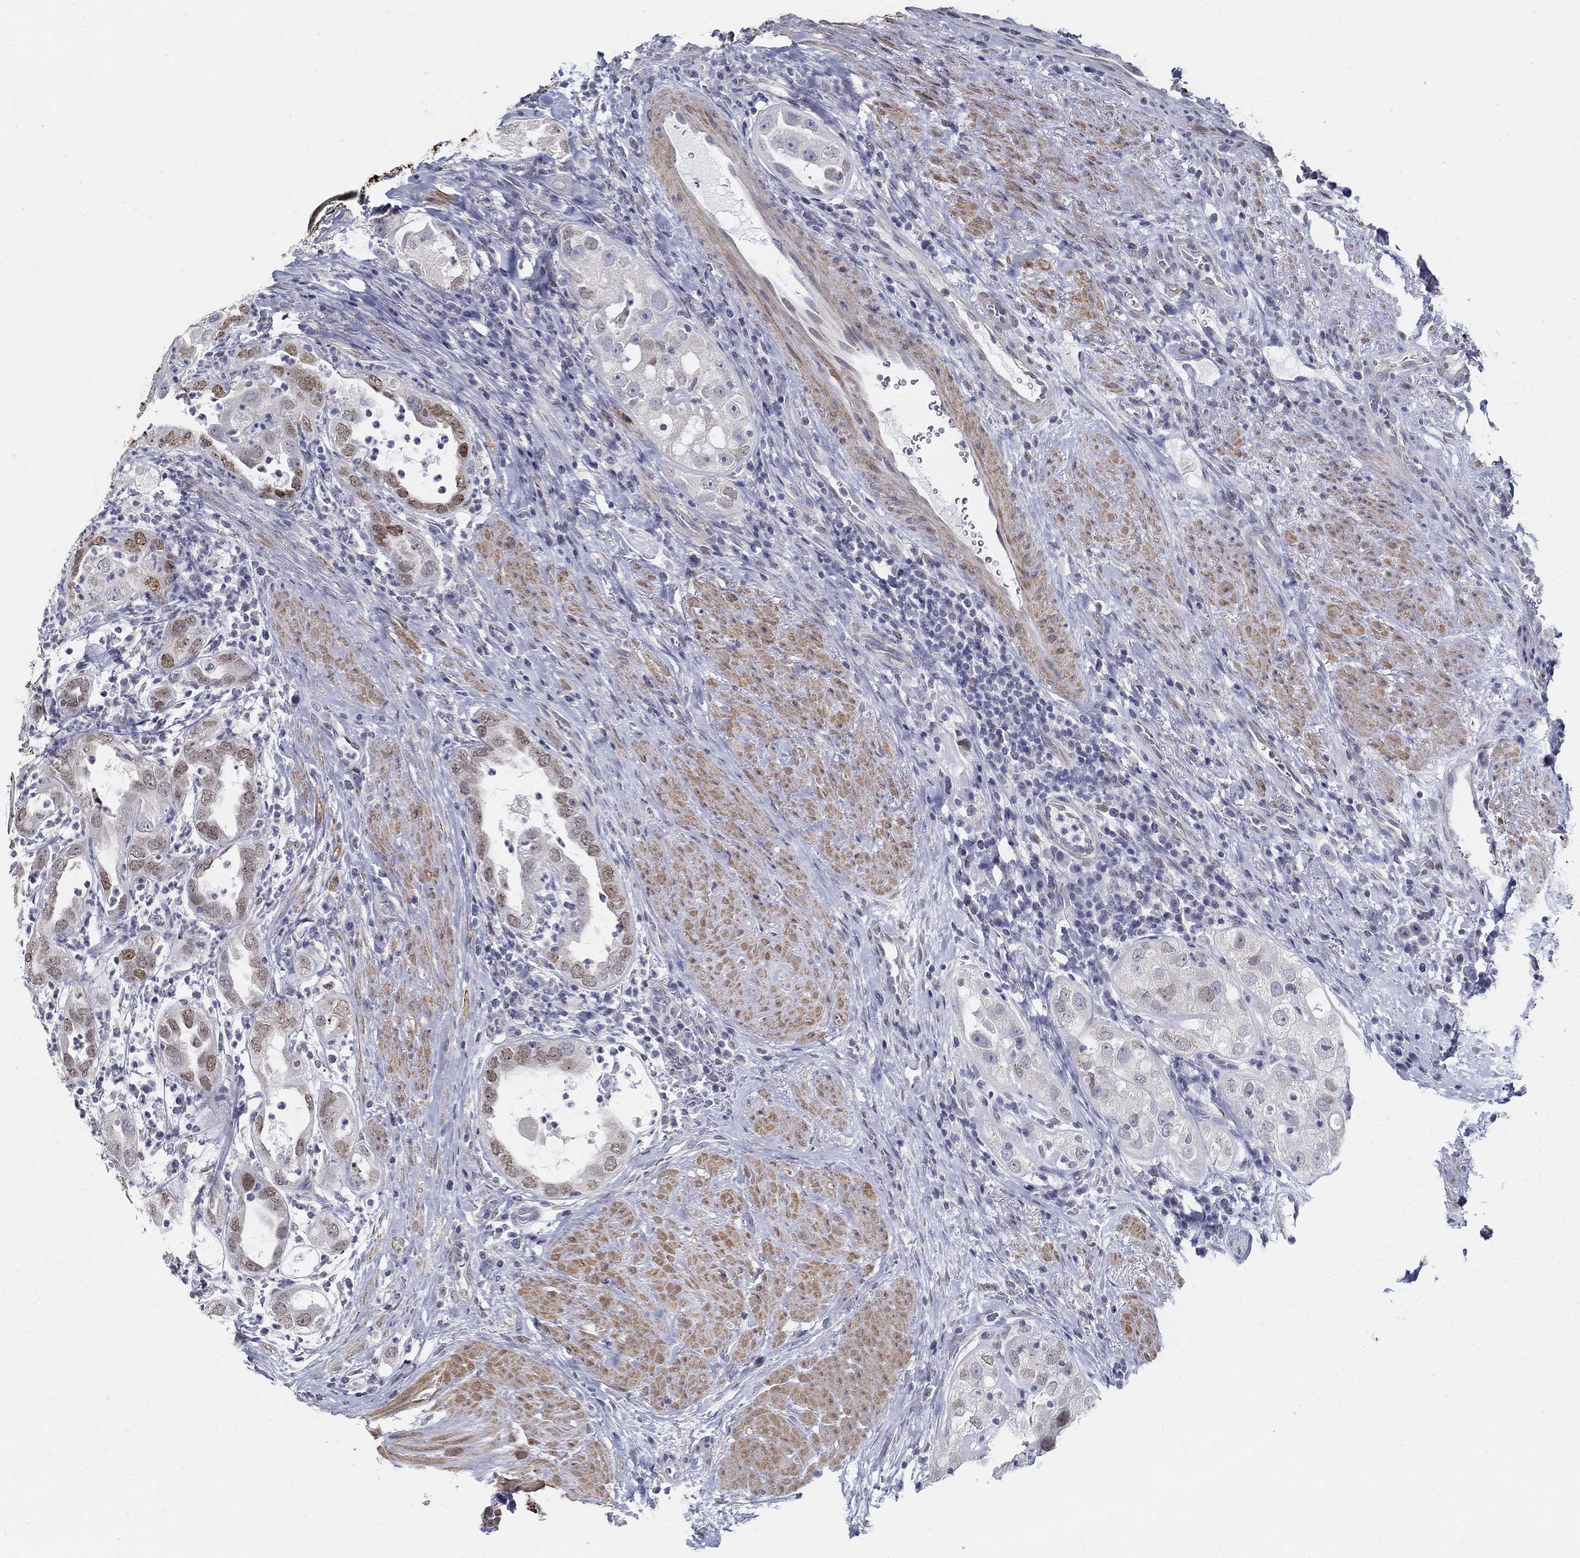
{"staining": {"intensity": "strong", "quantity": "25%-75%", "location": "nuclear"}, "tissue": "urothelial cancer", "cell_type": "Tumor cells", "image_type": "cancer", "snomed": [{"axis": "morphology", "description": "Urothelial carcinoma, High grade"}, {"axis": "topography", "description": "Urinary bladder"}], "caption": "A brown stain shows strong nuclear positivity of a protein in urothelial carcinoma (high-grade) tumor cells. Nuclei are stained in blue.", "gene": "USP29", "patient": {"sex": "female", "age": 41}}